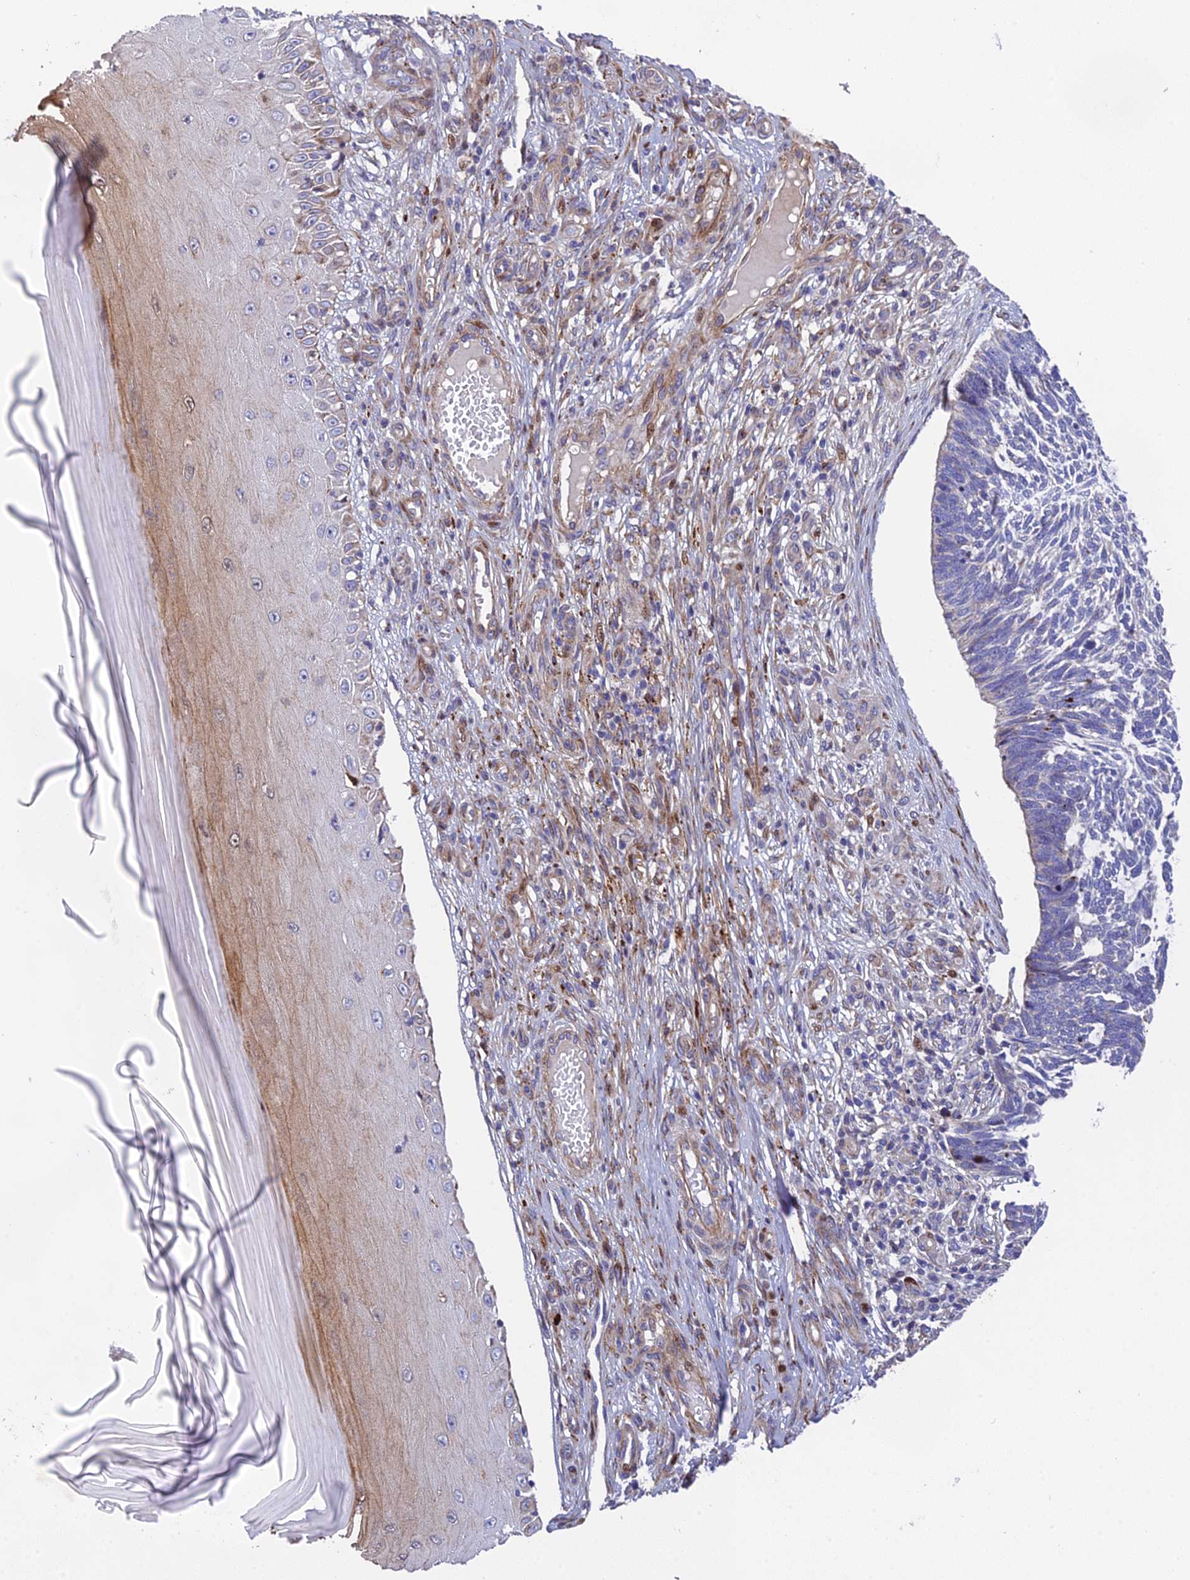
{"staining": {"intensity": "negative", "quantity": "none", "location": "none"}, "tissue": "skin cancer", "cell_type": "Tumor cells", "image_type": "cancer", "snomed": [{"axis": "morphology", "description": "Basal cell carcinoma"}, {"axis": "topography", "description": "Skin"}], "caption": "IHC of skin basal cell carcinoma reveals no positivity in tumor cells.", "gene": "CPSF4L", "patient": {"sex": "male", "age": 88}}